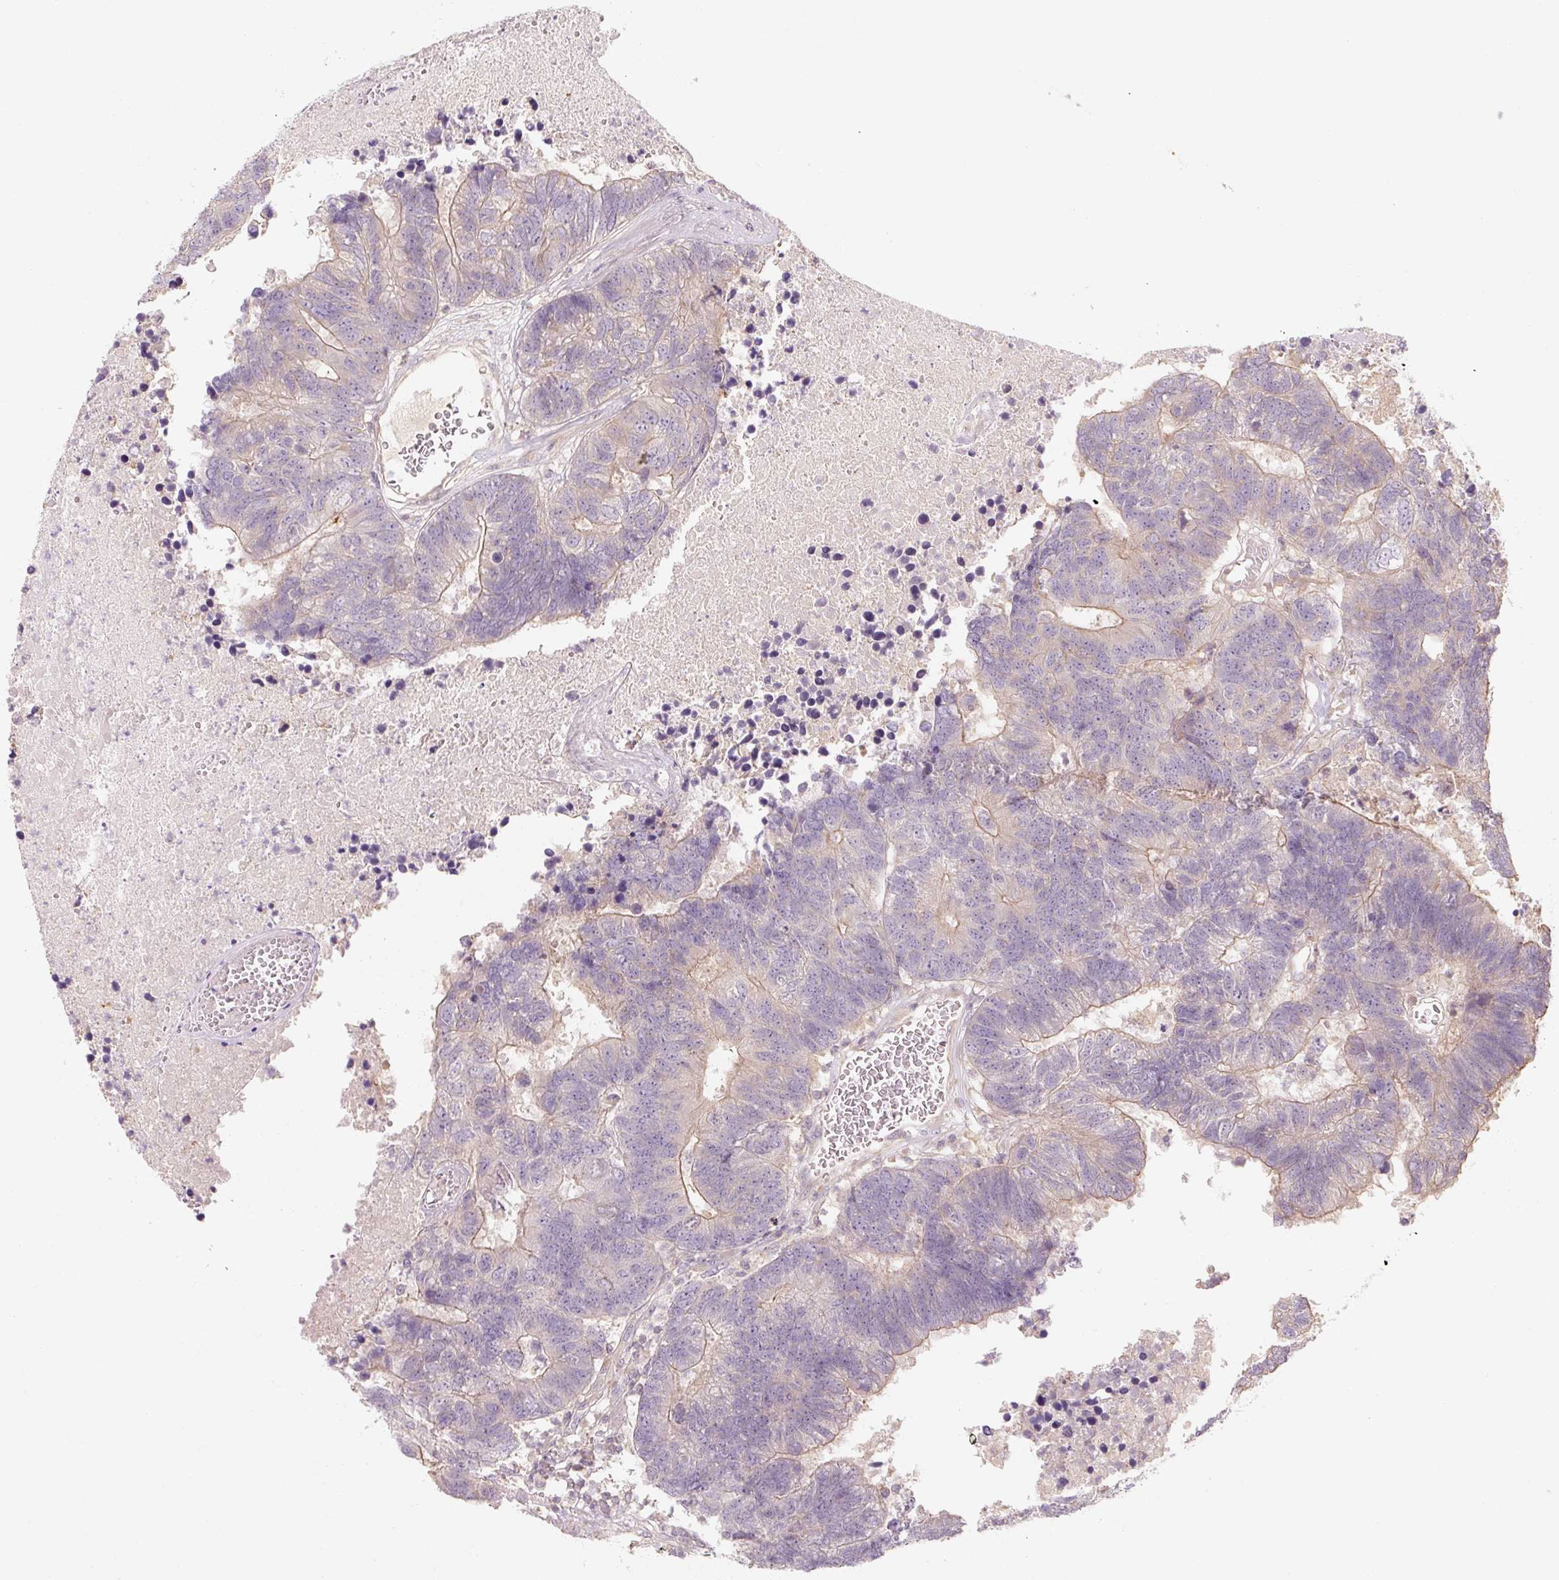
{"staining": {"intensity": "weak", "quantity": "<25%", "location": "cytoplasmic/membranous"}, "tissue": "colorectal cancer", "cell_type": "Tumor cells", "image_type": "cancer", "snomed": [{"axis": "morphology", "description": "Adenocarcinoma, NOS"}, {"axis": "topography", "description": "Colon"}], "caption": "Immunohistochemical staining of human colorectal adenocarcinoma exhibits no significant staining in tumor cells. (DAB (3,3'-diaminobenzidine) IHC, high magnification).", "gene": "RB1CC1", "patient": {"sex": "female", "age": 48}}